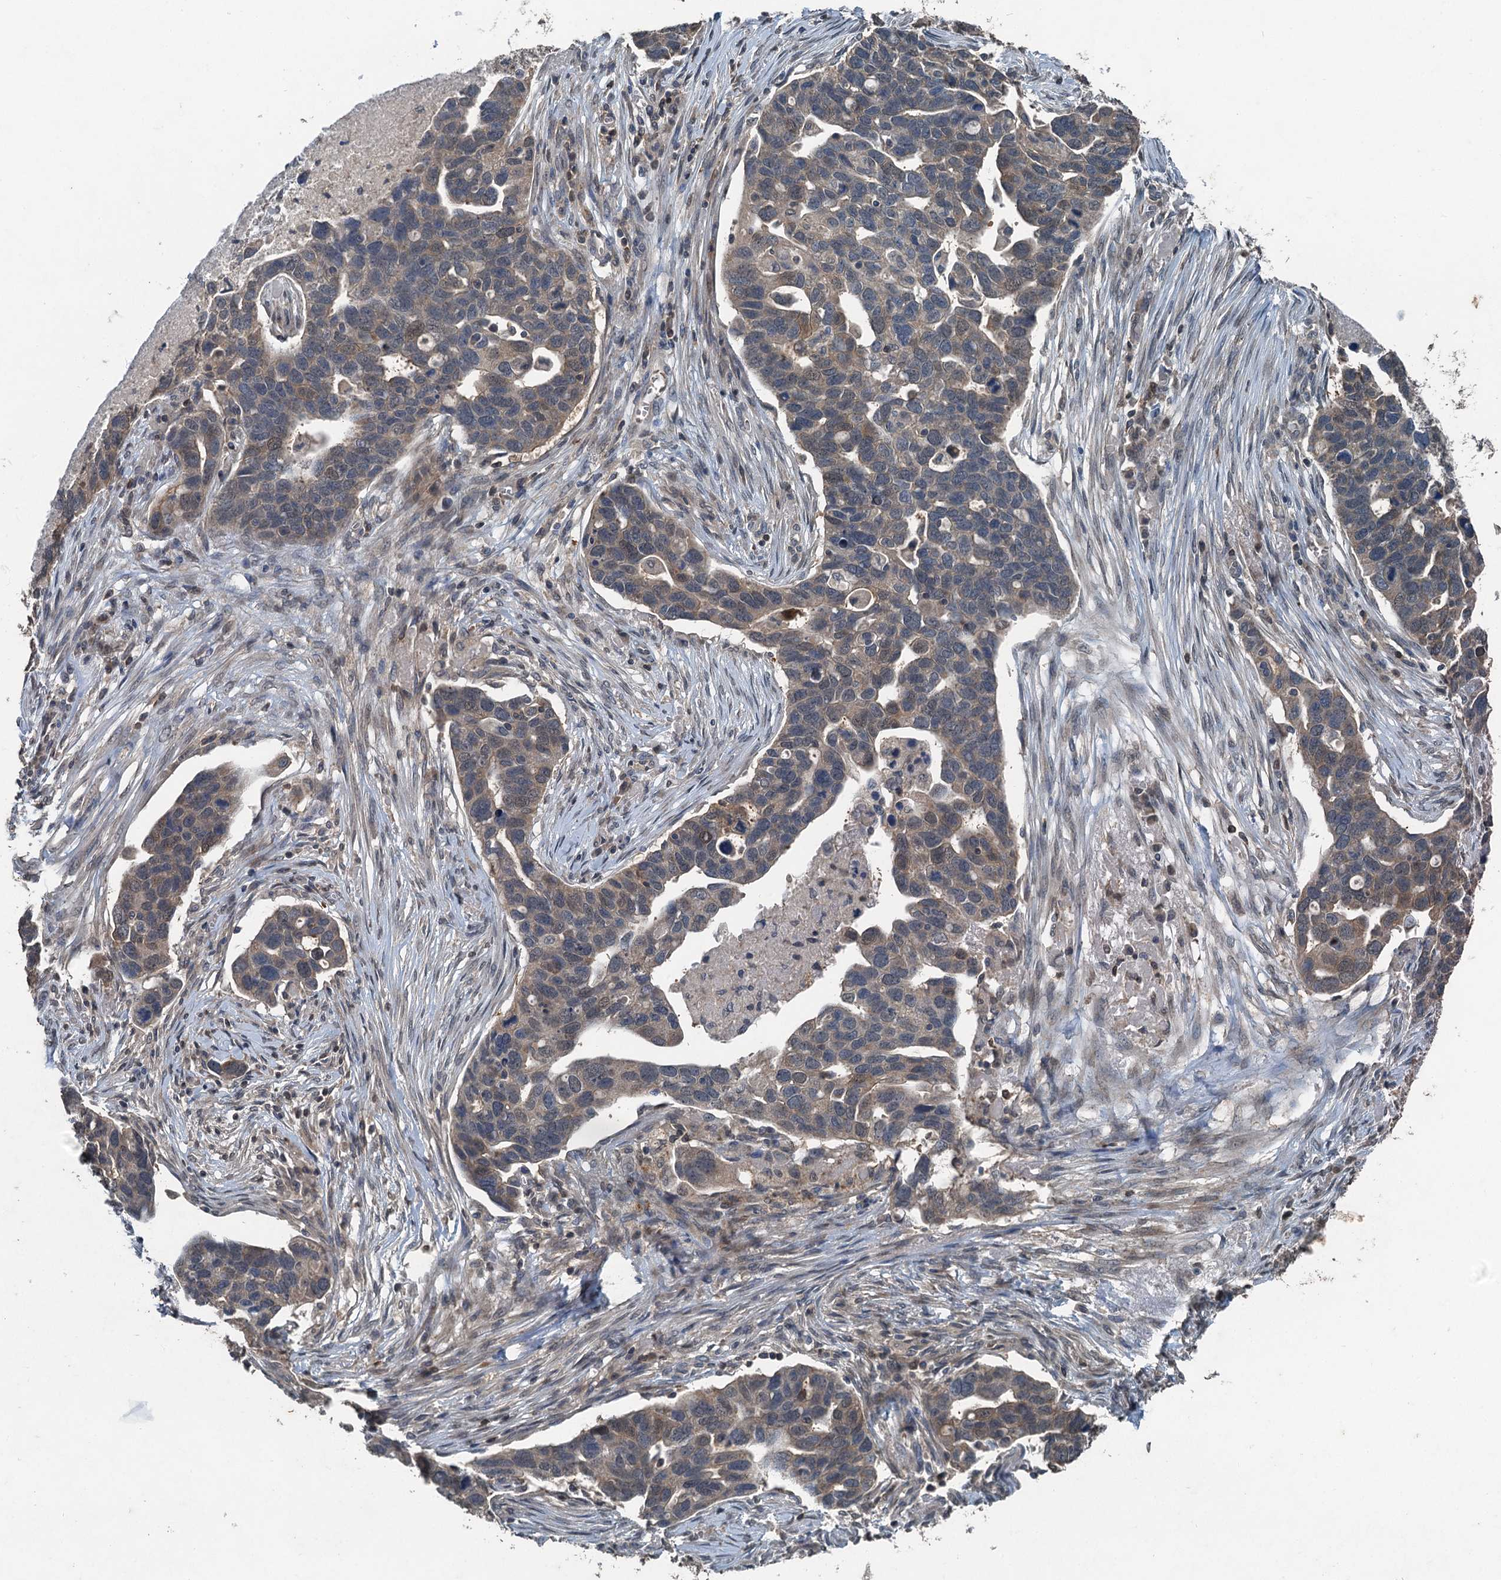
{"staining": {"intensity": "weak", "quantity": "<25%", "location": "cytoplasmic/membranous"}, "tissue": "ovarian cancer", "cell_type": "Tumor cells", "image_type": "cancer", "snomed": [{"axis": "morphology", "description": "Cystadenocarcinoma, serous, NOS"}, {"axis": "topography", "description": "Ovary"}], "caption": "This is an immunohistochemistry histopathology image of serous cystadenocarcinoma (ovarian). There is no positivity in tumor cells.", "gene": "TCTN1", "patient": {"sex": "female", "age": 54}}